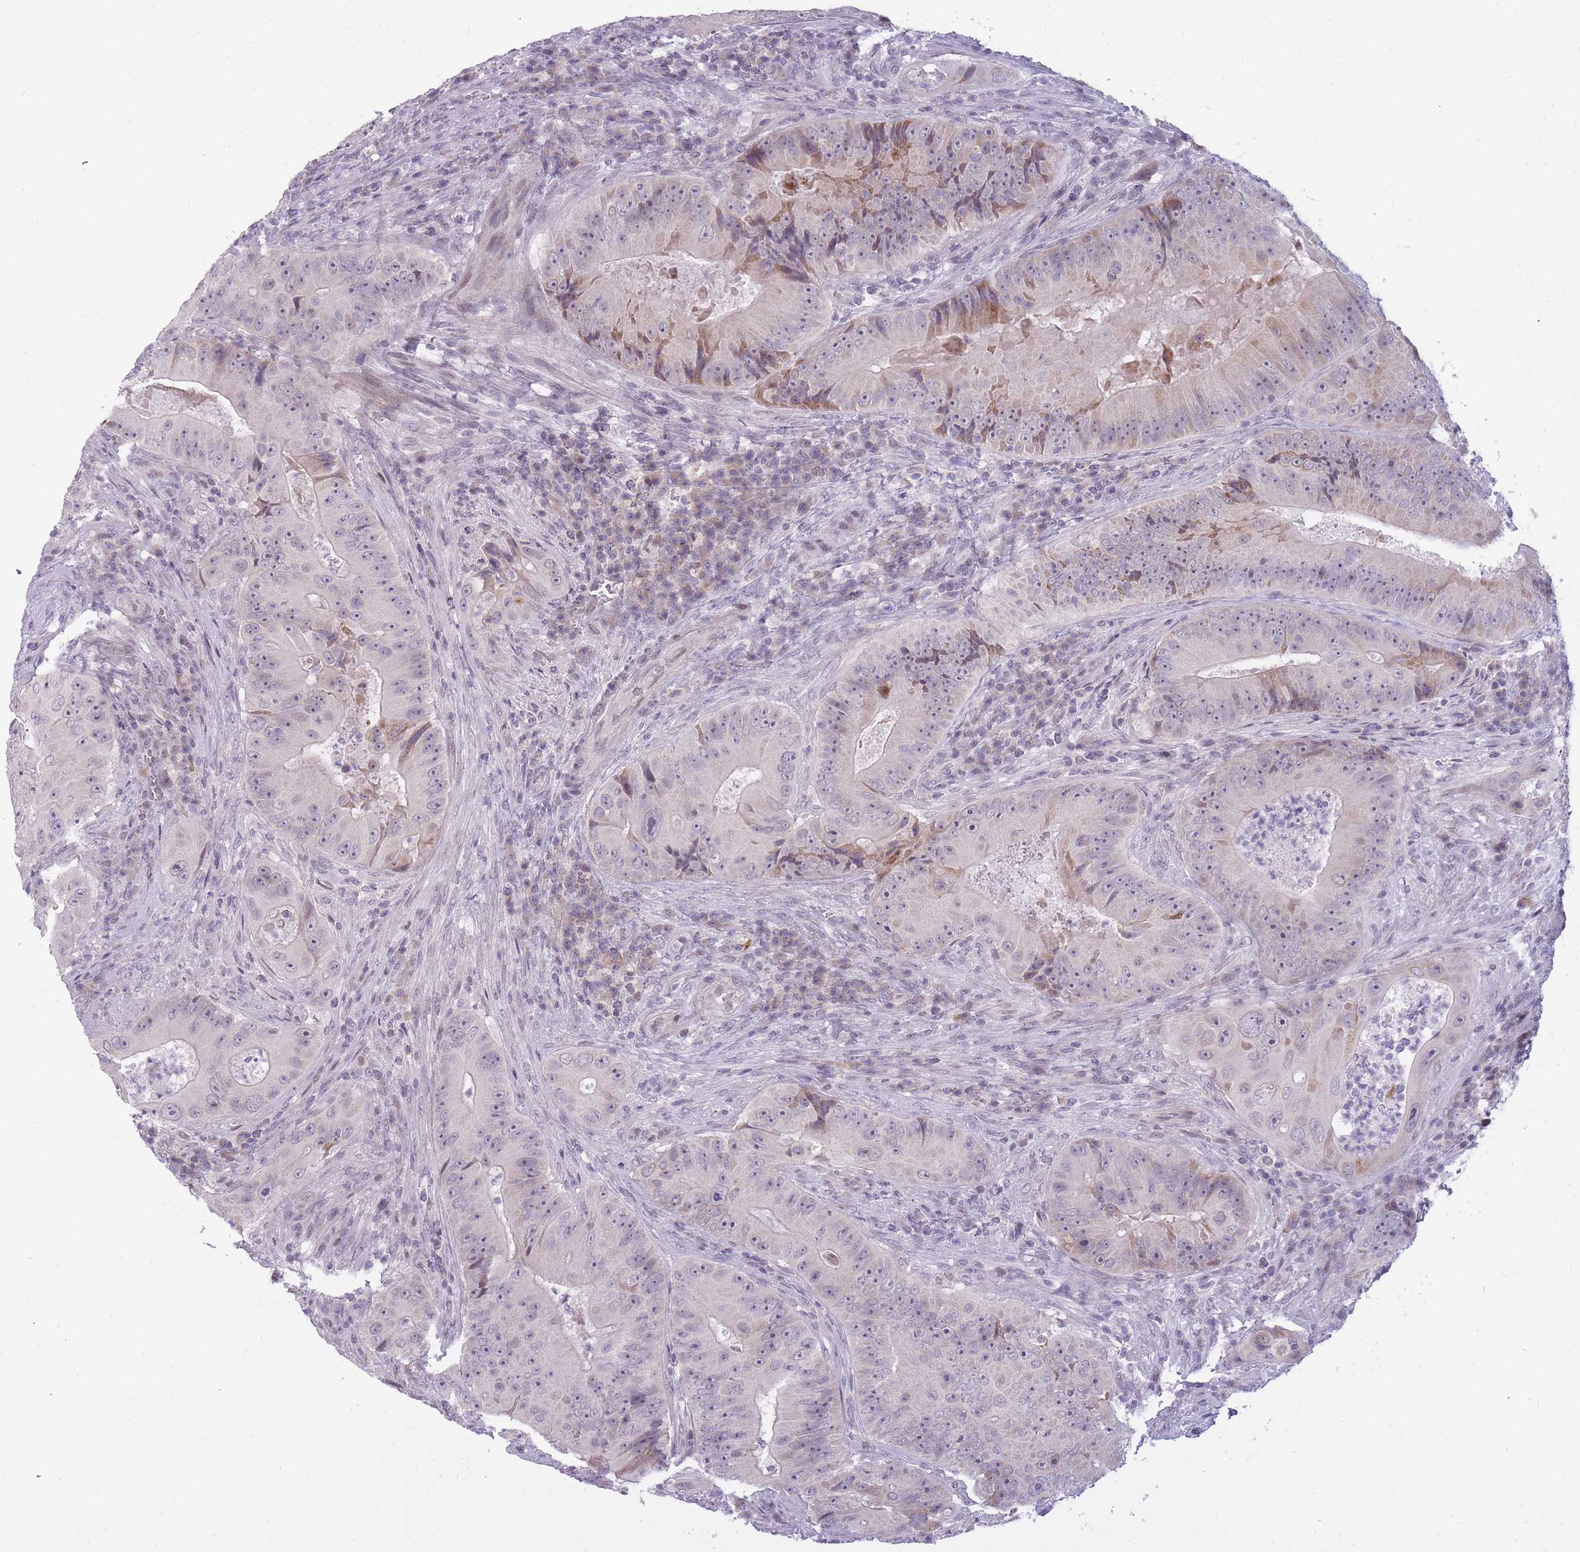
{"staining": {"intensity": "moderate", "quantity": "<25%", "location": "cytoplasmic/membranous"}, "tissue": "colorectal cancer", "cell_type": "Tumor cells", "image_type": "cancer", "snomed": [{"axis": "morphology", "description": "Adenocarcinoma, NOS"}, {"axis": "topography", "description": "Colon"}], "caption": "IHC (DAB (3,3'-diaminobenzidine)) staining of colorectal cancer (adenocarcinoma) shows moderate cytoplasmic/membranous protein positivity in approximately <25% of tumor cells. The protein is stained brown, and the nuclei are stained in blue (DAB IHC with brightfield microscopy, high magnification).", "gene": "POMZP3", "patient": {"sex": "female", "age": 86}}